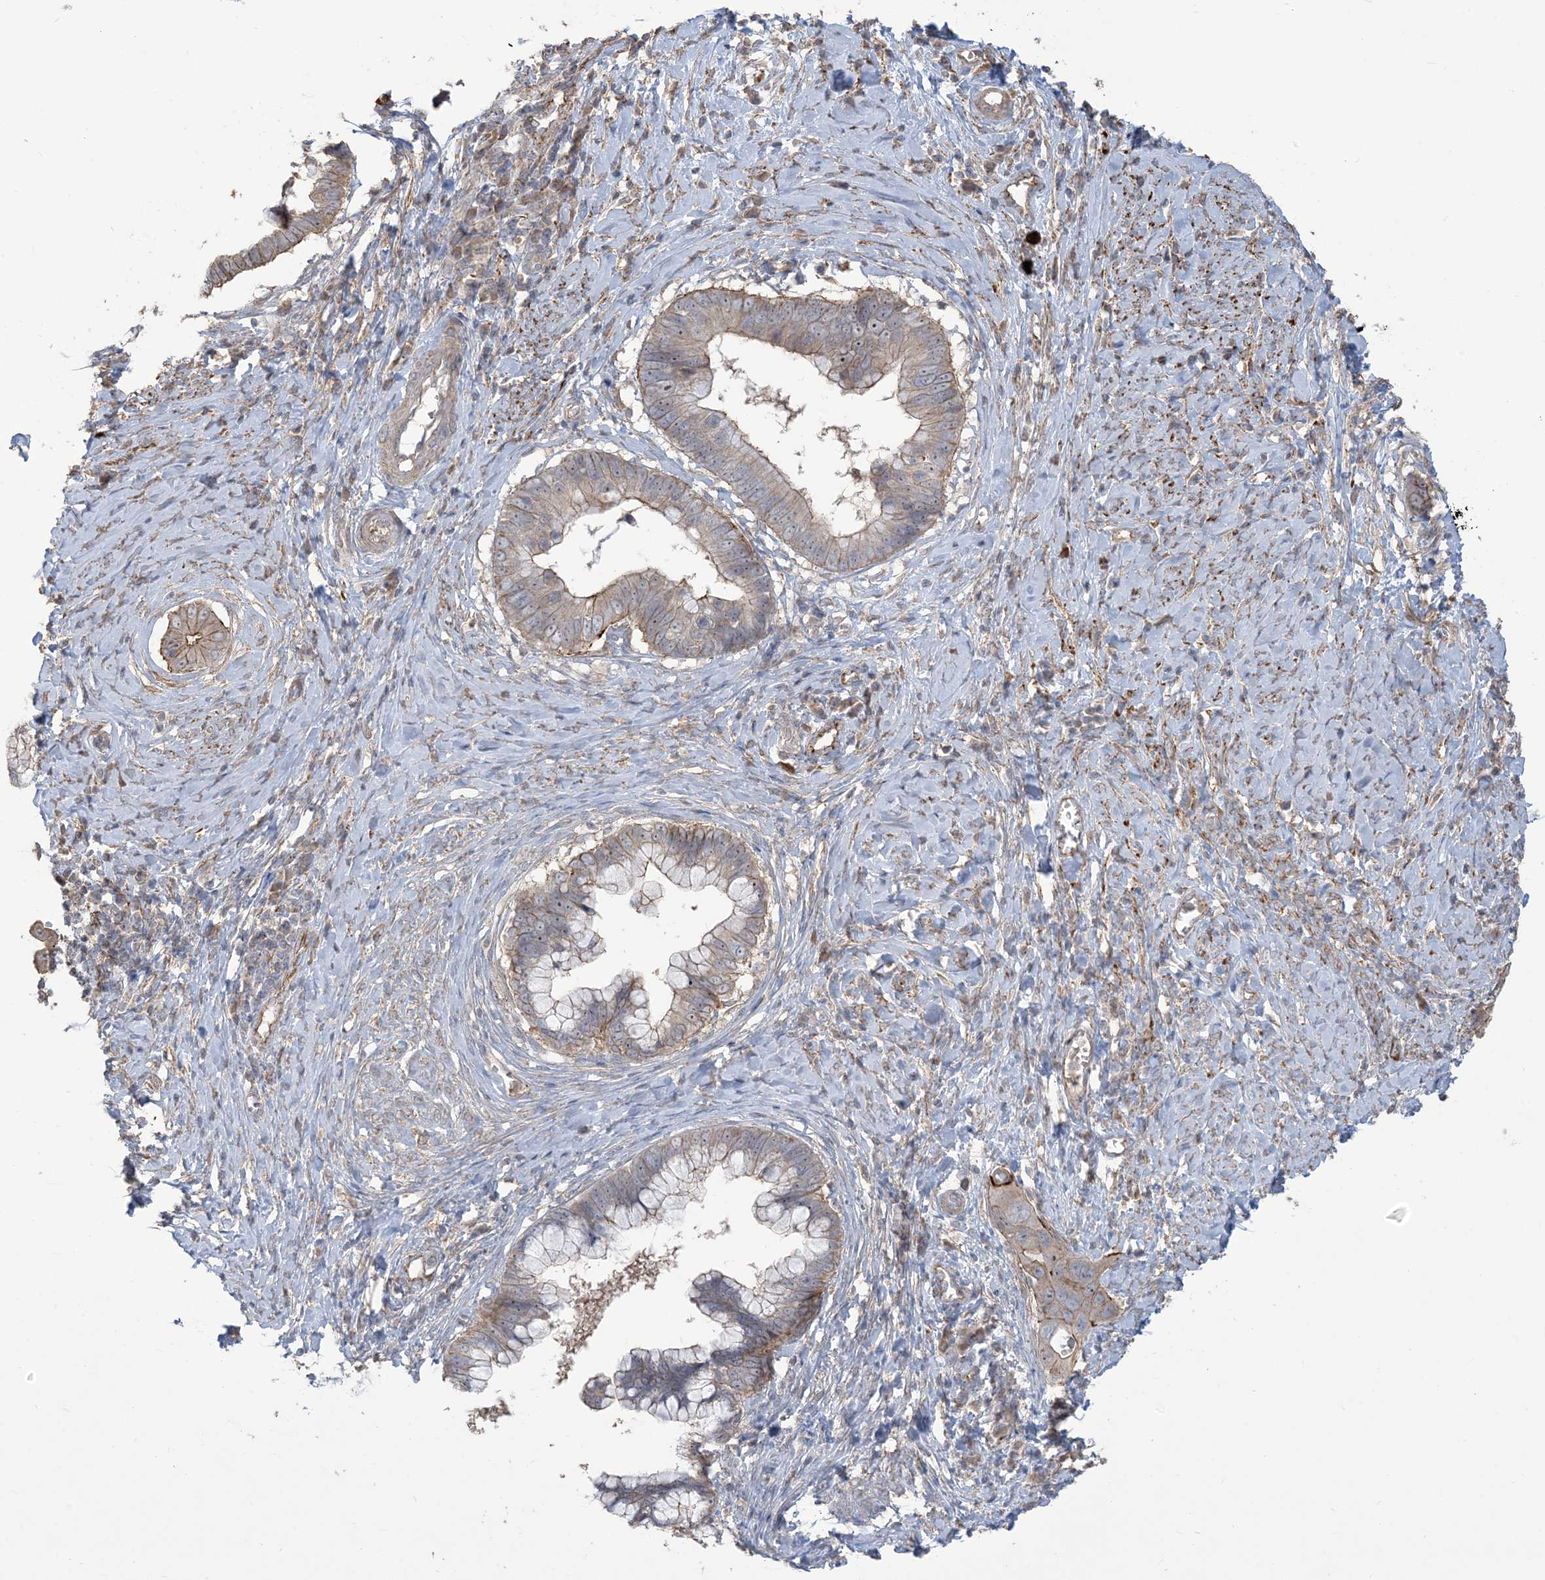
{"staining": {"intensity": "moderate", "quantity": "<25%", "location": "cytoplasmic/membranous,nuclear"}, "tissue": "cervical cancer", "cell_type": "Tumor cells", "image_type": "cancer", "snomed": [{"axis": "morphology", "description": "Adenocarcinoma, NOS"}, {"axis": "topography", "description": "Cervix"}], "caption": "Protein expression analysis of human adenocarcinoma (cervical) reveals moderate cytoplasmic/membranous and nuclear staining in about <25% of tumor cells.", "gene": "KLHL18", "patient": {"sex": "female", "age": 44}}